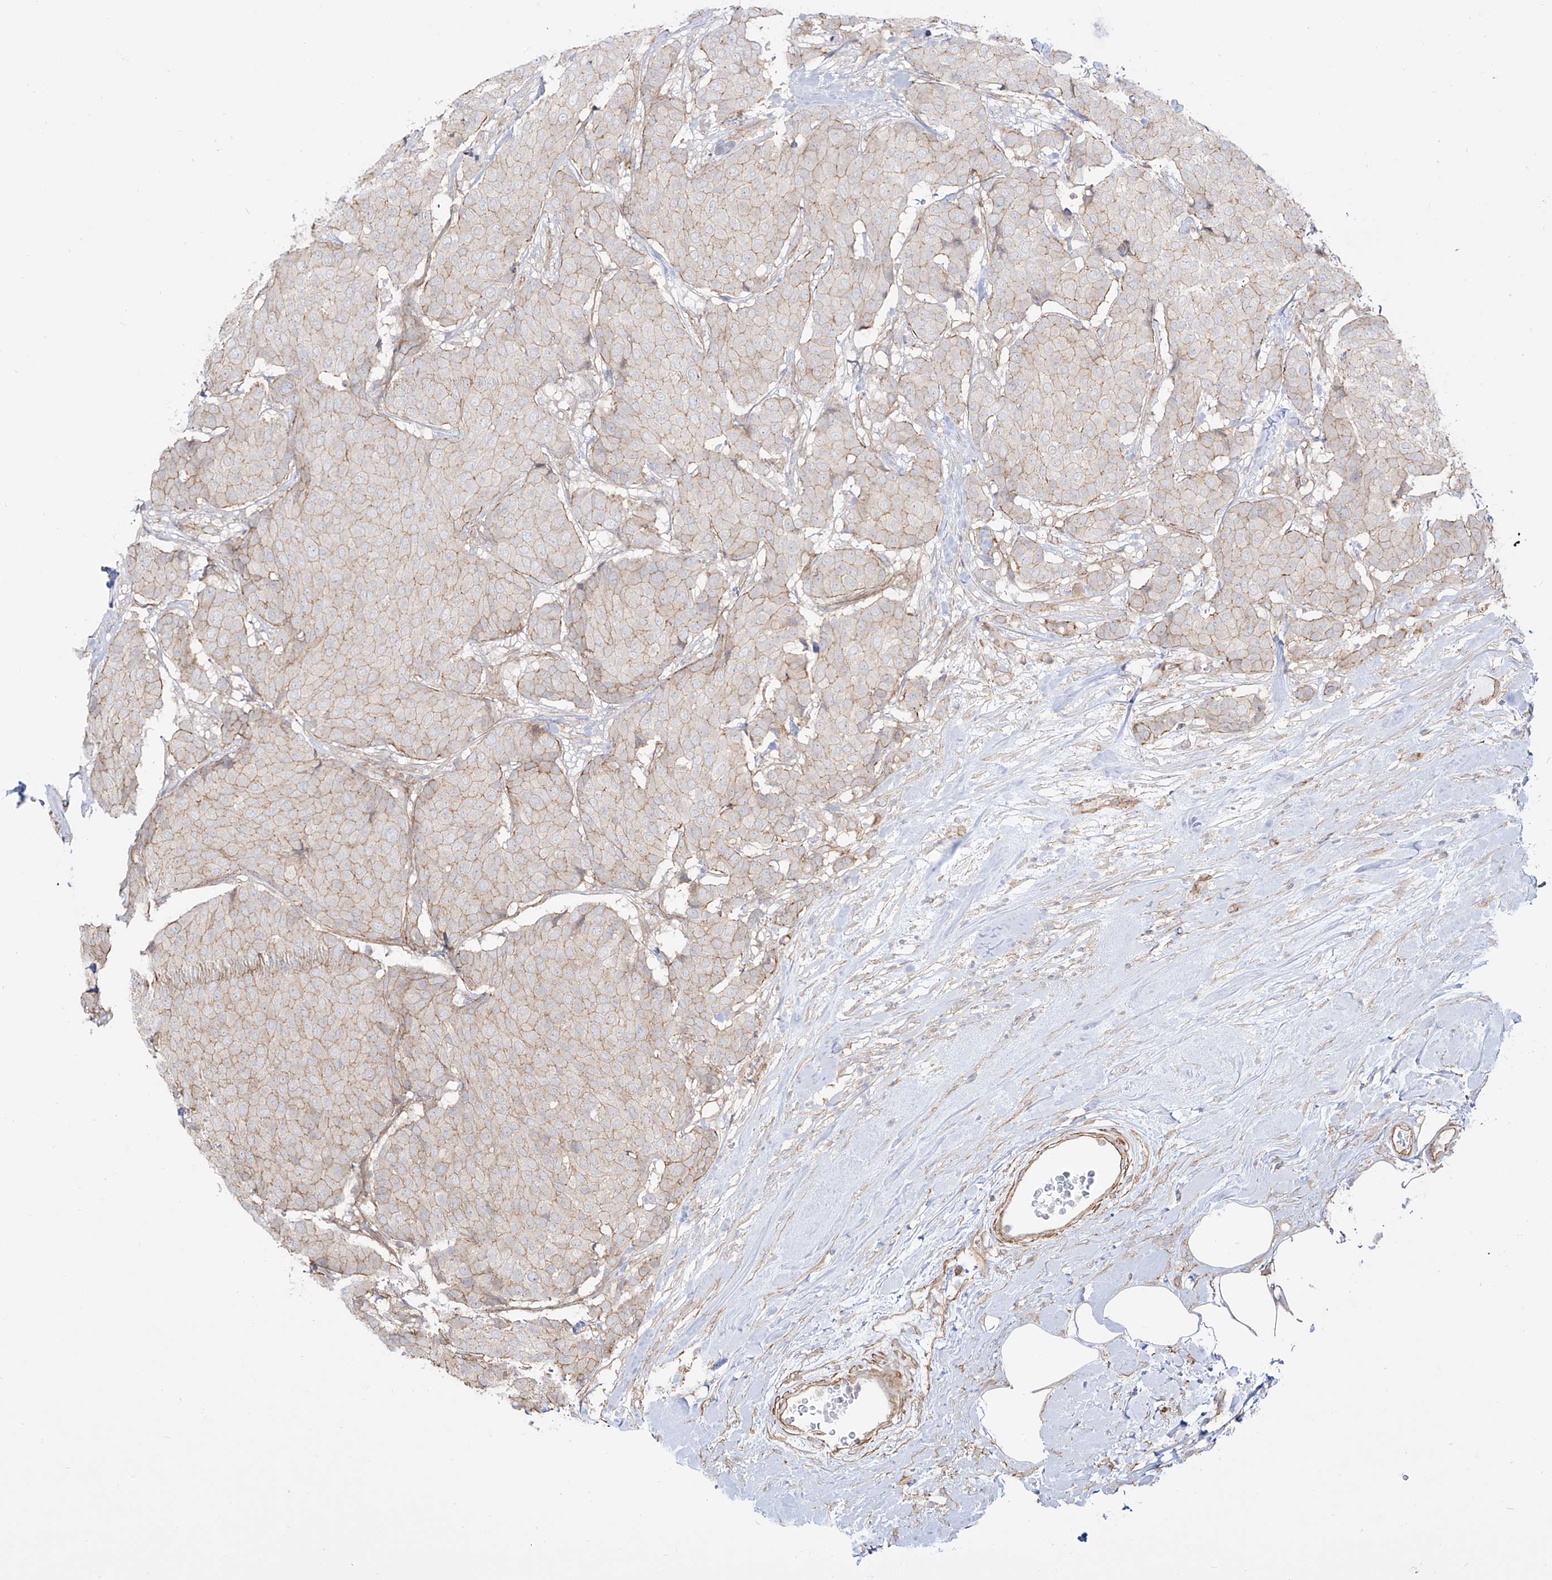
{"staining": {"intensity": "moderate", "quantity": "25%-75%", "location": "cytoplasmic/membranous"}, "tissue": "breast cancer", "cell_type": "Tumor cells", "image_type": "cancer", "snomed": [{"axis": "morphology", "description": "Duct carcinoma"}, {"axis": "topography", "description": "Breast"}], "caption": "A medium amount of moderate cytoplasmic/membranous staining is seen in approximately 25%-75% of tumor cells in breast cancer (invasive ductal carcinoma) tissue.", "gene": "ZNF180", "patient": {"sex": "female", "age": 75}}